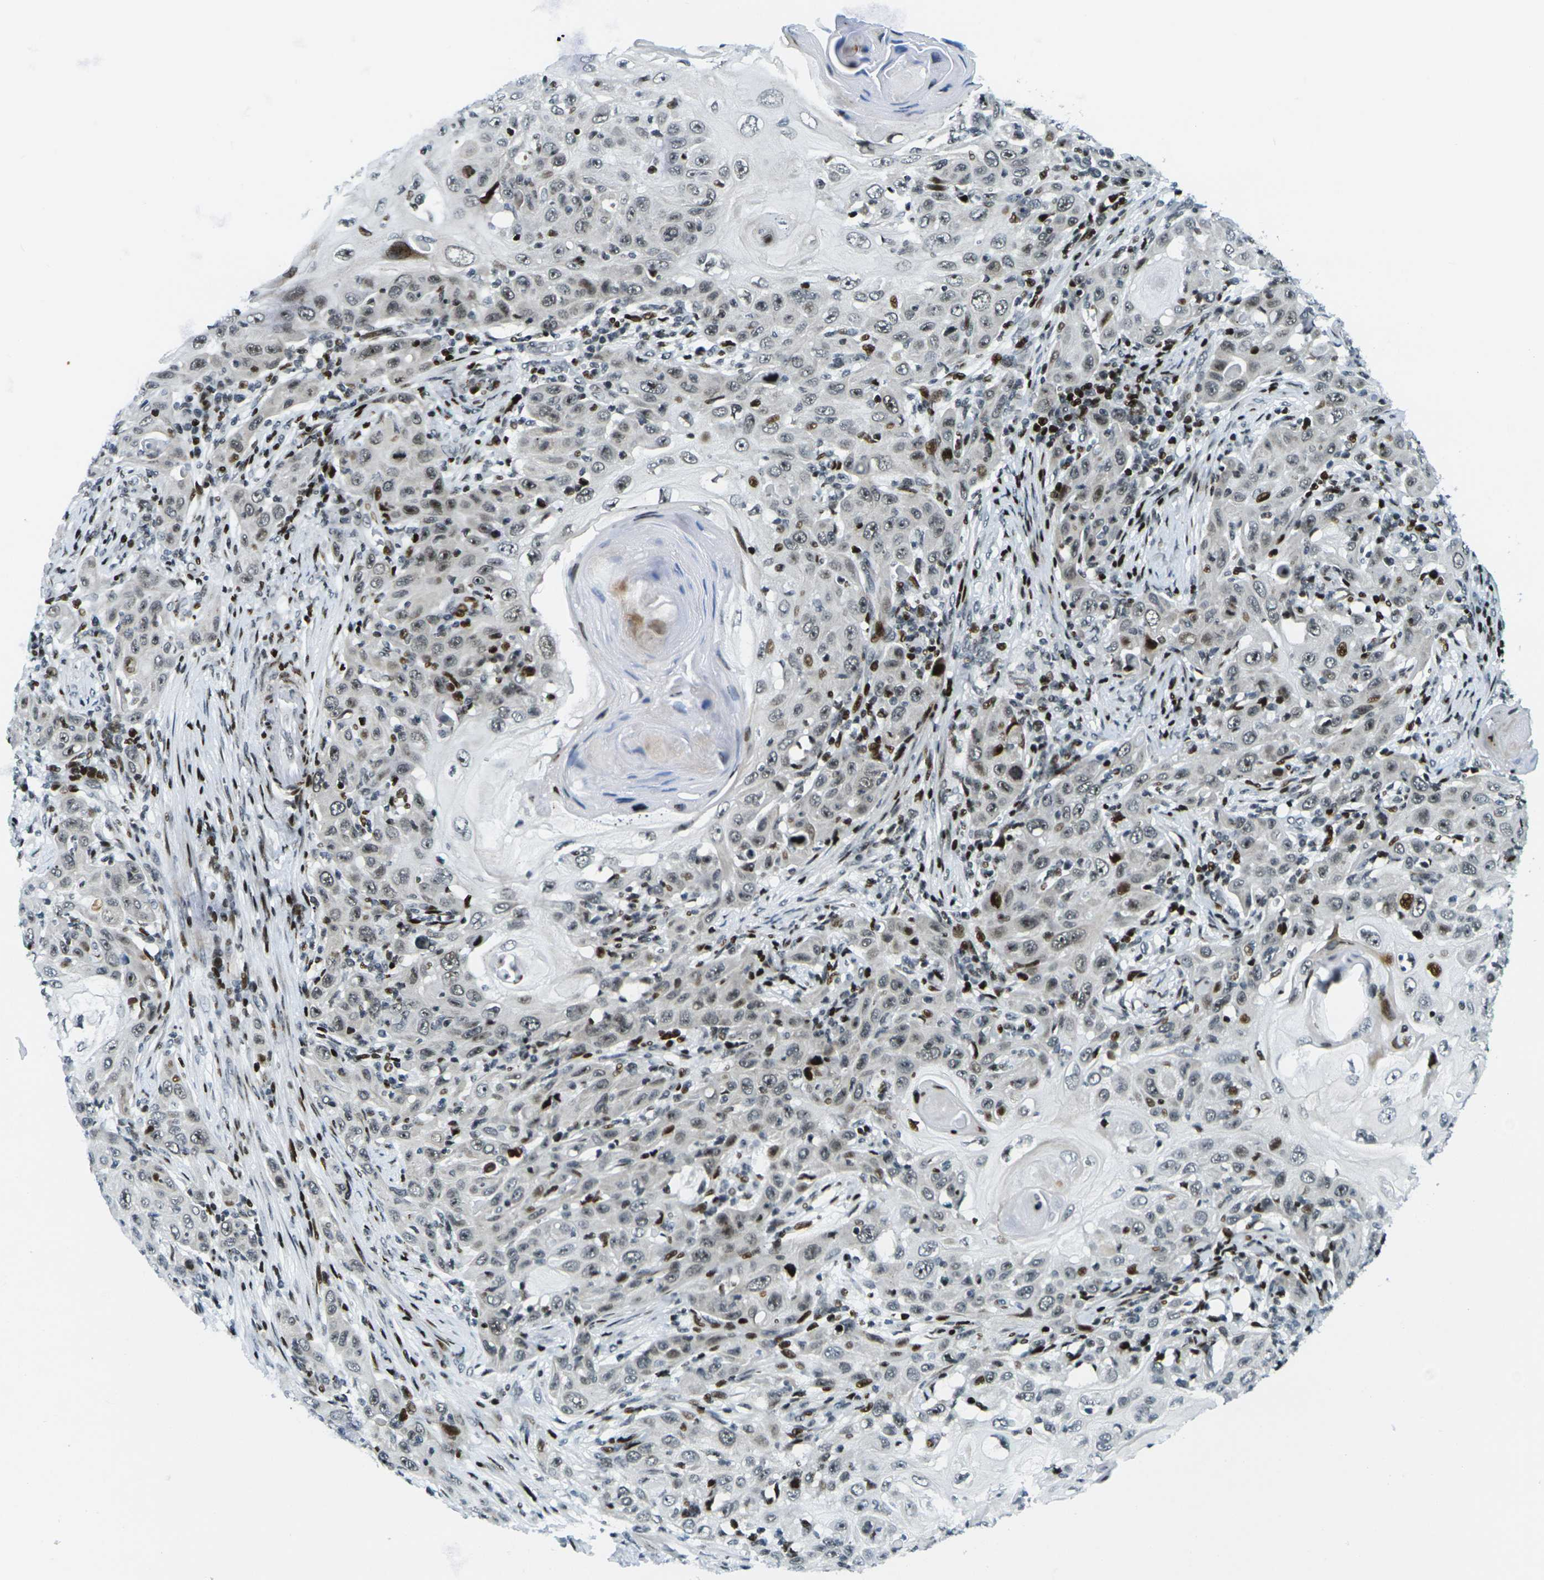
{"staining": {"intensity": "moderate", "quantity": ">75%", "location": "nuclear"}, "tissue": "skin cancer", "cell_type": "Tumor cells", "image_type": "cancer", "snomed": [{"axis": "morphology", "description": "Squamous cell carcinoma, NOS"}, {"axis": "topography", "description": "Skin"}], "caption": "Skin cancer (squamous cell carcinoma) was stained to show a protein in brown. There is medium levels of moderate nuclear positivity in about >75% of tumor cells.", "gene": "H3-3A", "patient": {"sex": "female", "age": 88}}